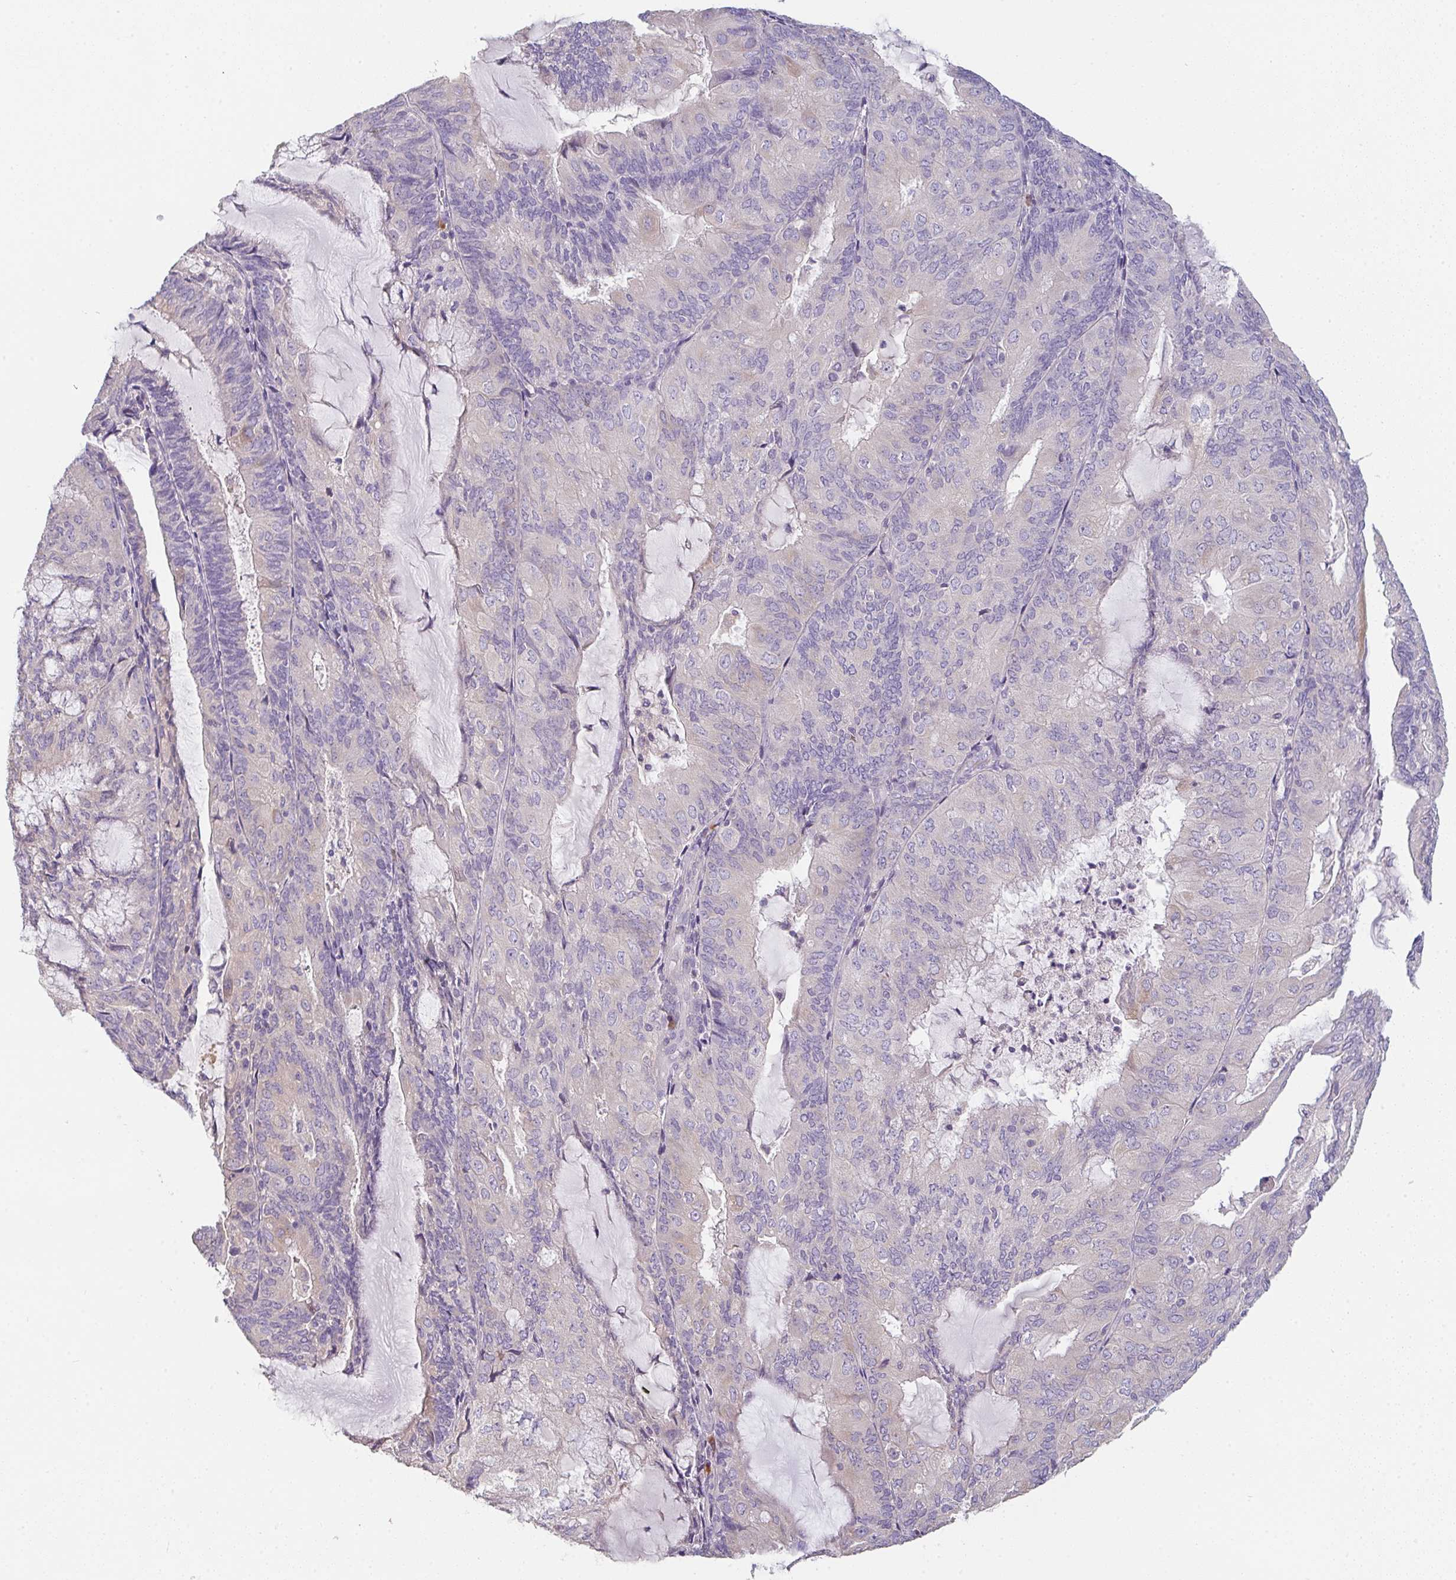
{"staining": {"intensity": "negative", "quantity": "none", "location": "none"}, "tissue": "endometrial cancer", "cell_type": "Tumor cells", "image_type": "cancer", "snomed": [{"axis": "morphology", "description": "Adenocarcinoma, NOS"}, {"axis": "topography", "description": "Endometrium"}], "caption": "Immunohistochemistry (IHC) image of neoplastic tissue: human adenocarcinoma (endometrial) stained with DAB (3,3'-diaminobenzidine) displays no significant protein positivity in tumor cells. (Immunohistochemistry, brightfield microscopy, high magnification).", "gene": "ZNF215", "patient": {"sex": "female", "age": 81}}